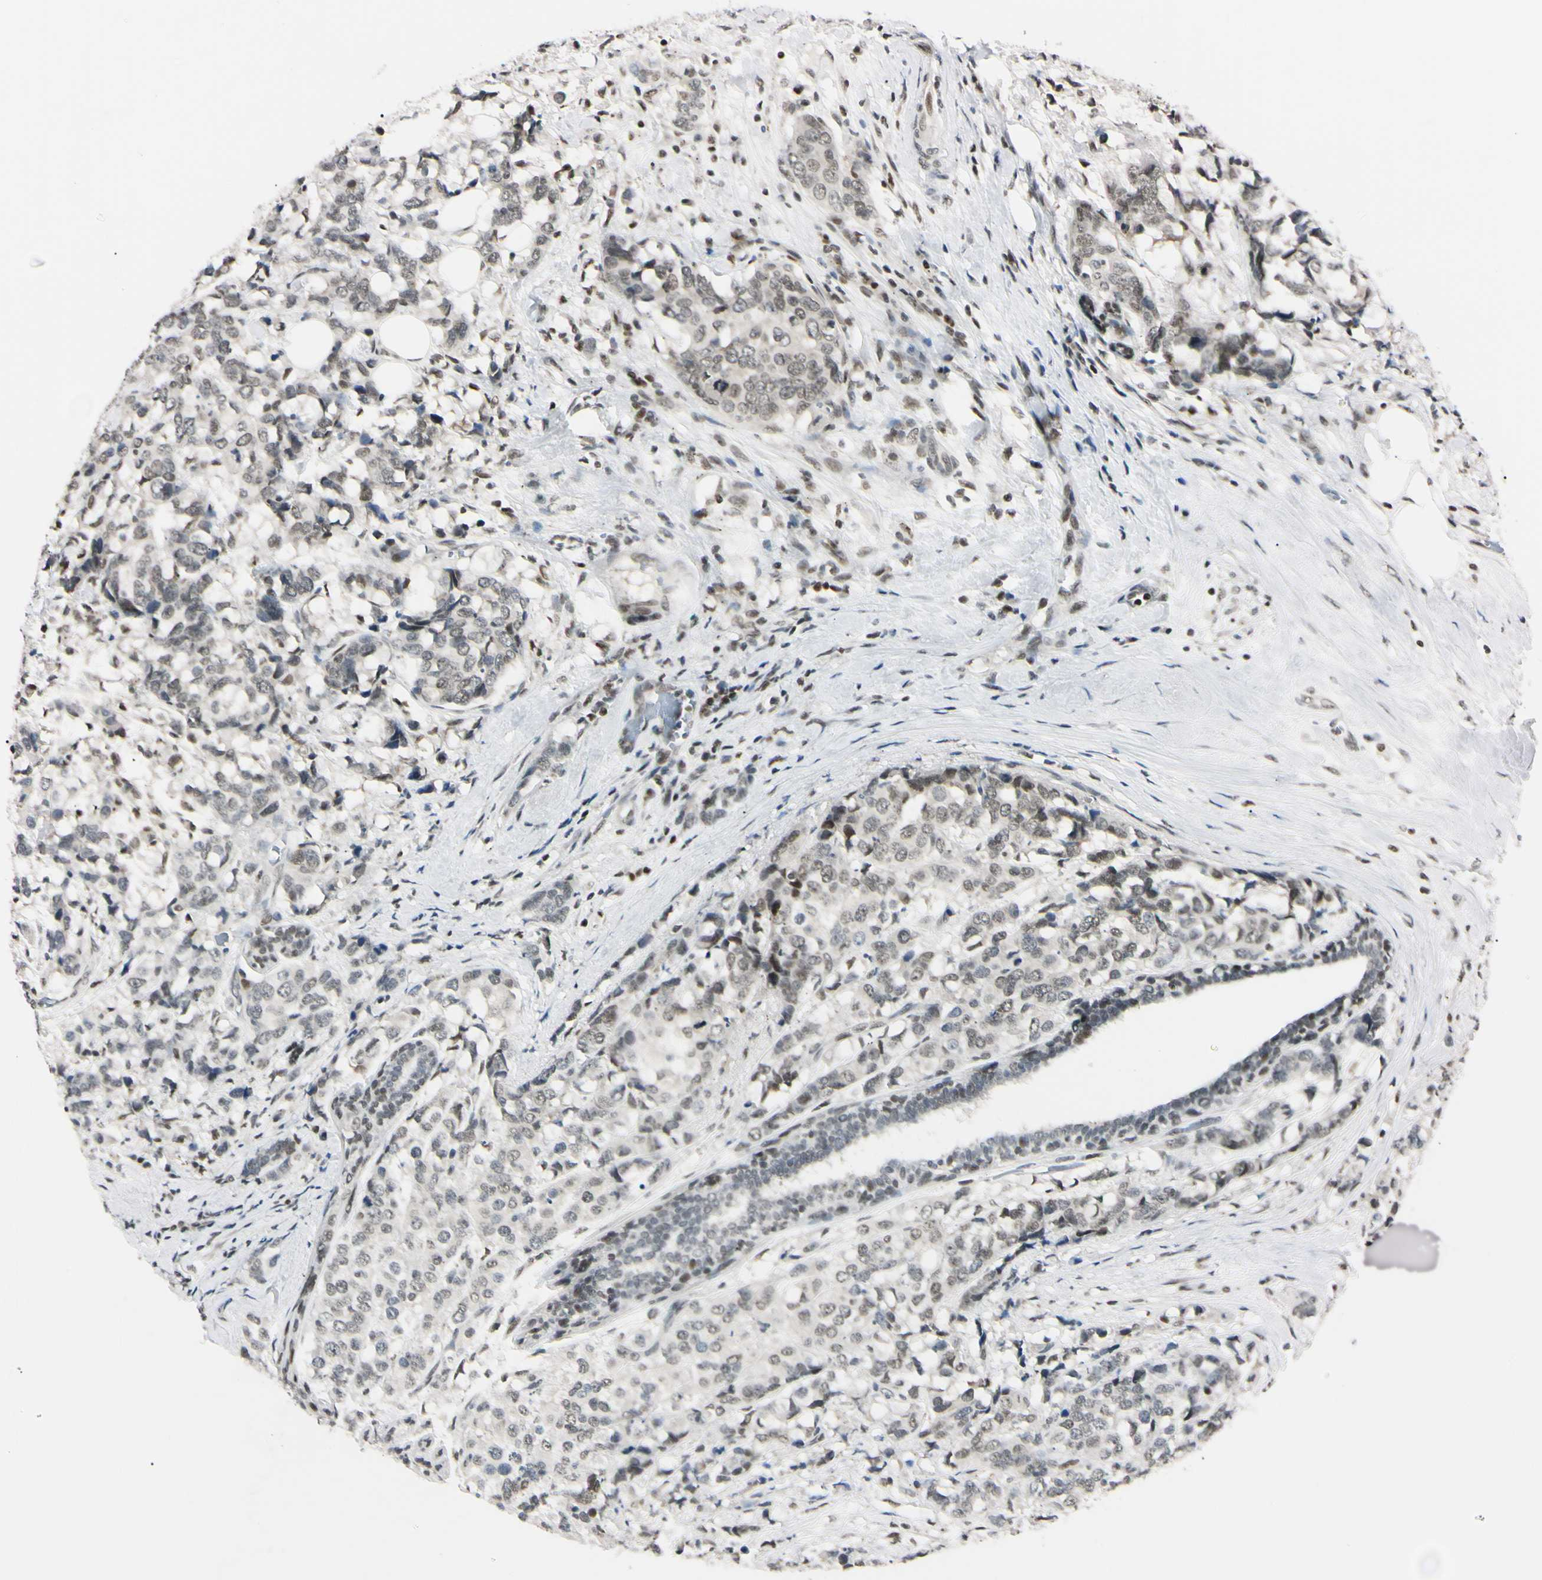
{"staining": {"intensity": "weak", "quantity": "25%-75%", "location": "nuclear"}, "tissue": "breast cancer", "cell_type": "Tumor cells", "image_type": "cancer", "snomed": [{"axis": "morphology", "description": "Lobular carcinoma"}, {"axis": "topography", "description": "Breast"}], "caption": "Tumor cells demonstrate low levels of weak nuclear expression in about 25%-75% of cells in human lobular carcinoma (breast).", "gene": "C1orf174", "patient": {"sex": "female", "age": 59}}